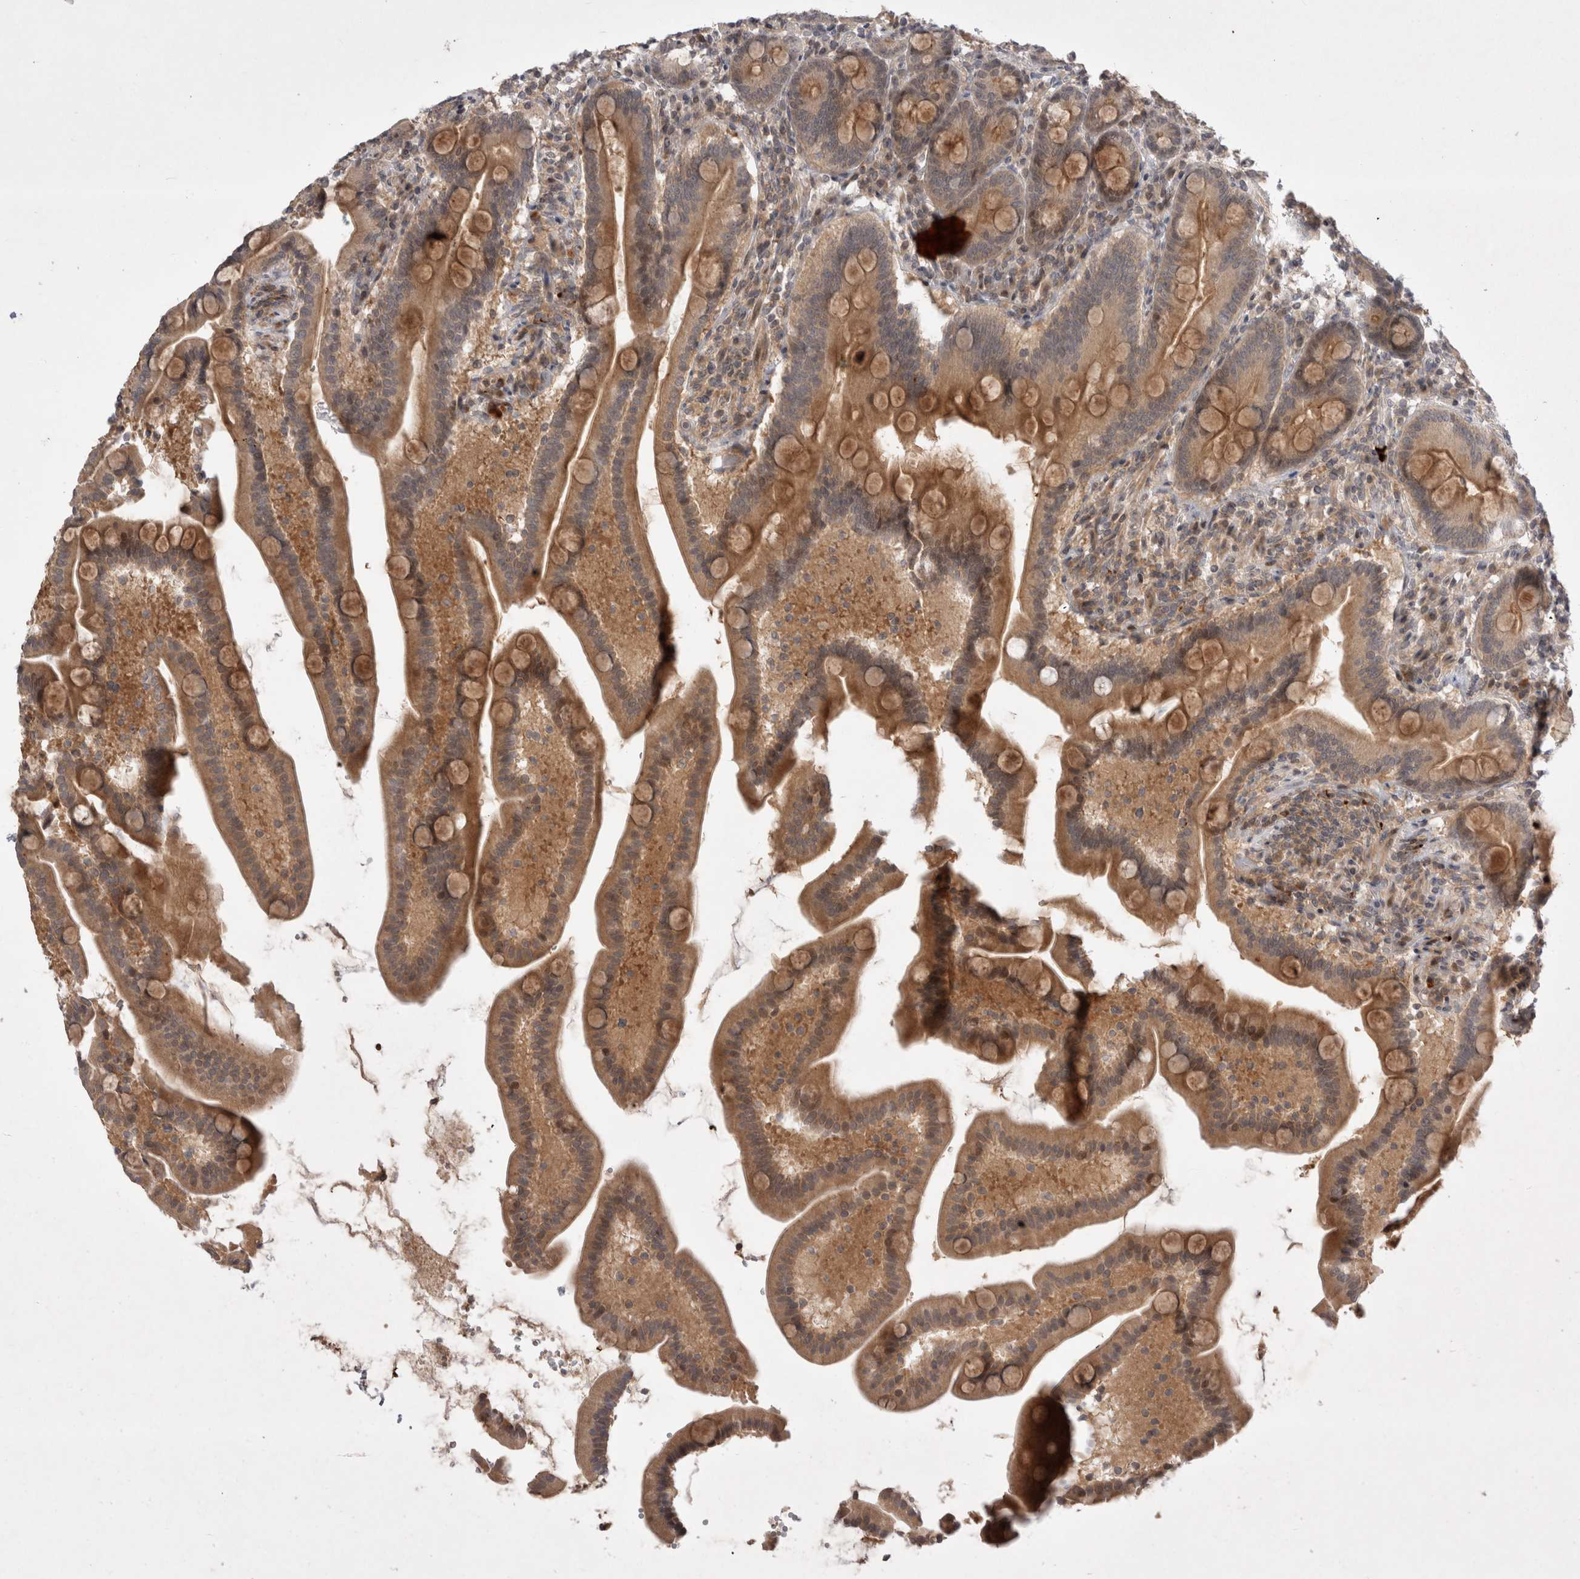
{"staining": {"intensity": "moderate", "quantity": ">75%", "location": "cytoplasmic/membranous,nuclear"}, "tissue": "duodenum", "cell_type": "Glandular cells", "image_type": "normal", "snomed": [{"axis": "morphology", "description": "Normal tissue, NOS"}, {"axis": "topography", "description": "Duodenum"}], "caption": "Human duodenum stained with a brown dye displays moderate cytoplasmic/membranous,nuclear positive positivity in about >75% of glandular cells.", "gene": "PLEKHM1", "patient": {"sex": "male", "age": 54}}